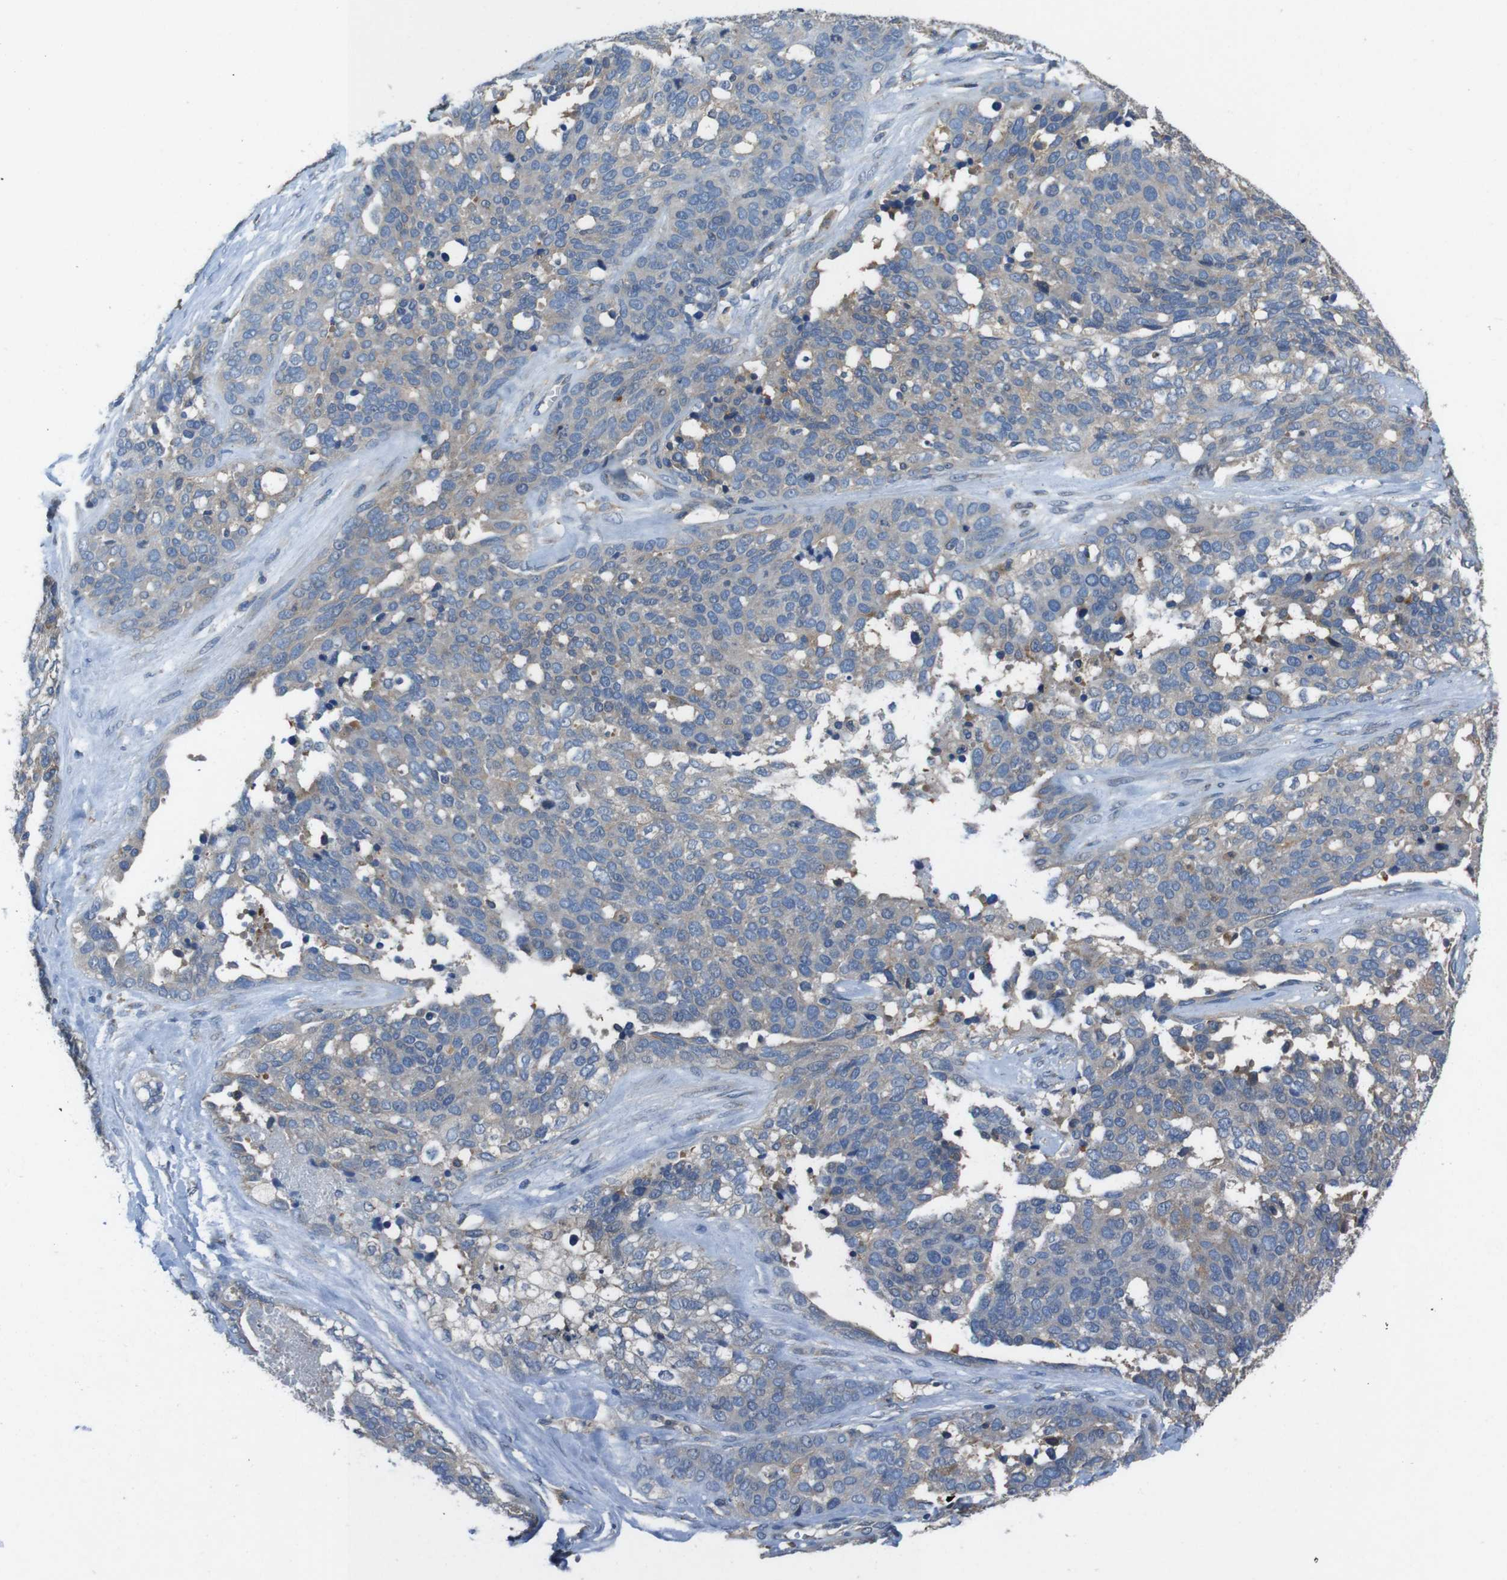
{"staining": {"intensity": "weak", "quantity": ">75%", "location": "cytoplasmic/membranous"}, "tissue": "ovarian cancer", "cell_type": "Tumor cells", "image_type": "cancer", "snomed": [{"axis": "morphology", "description": "Cystadenocarcinoma, serous, NOS"}, {"axis": "topography", "description": "Ovary"}], "caption": "An image showing weak cytoplasmic/membranous staining in about >75% of tumor cells in ovarian cancer, as visualized by brown immunohistochemical staining.", "gene": "DCTN1", "patient": {"sex": "female", "age": 44}}